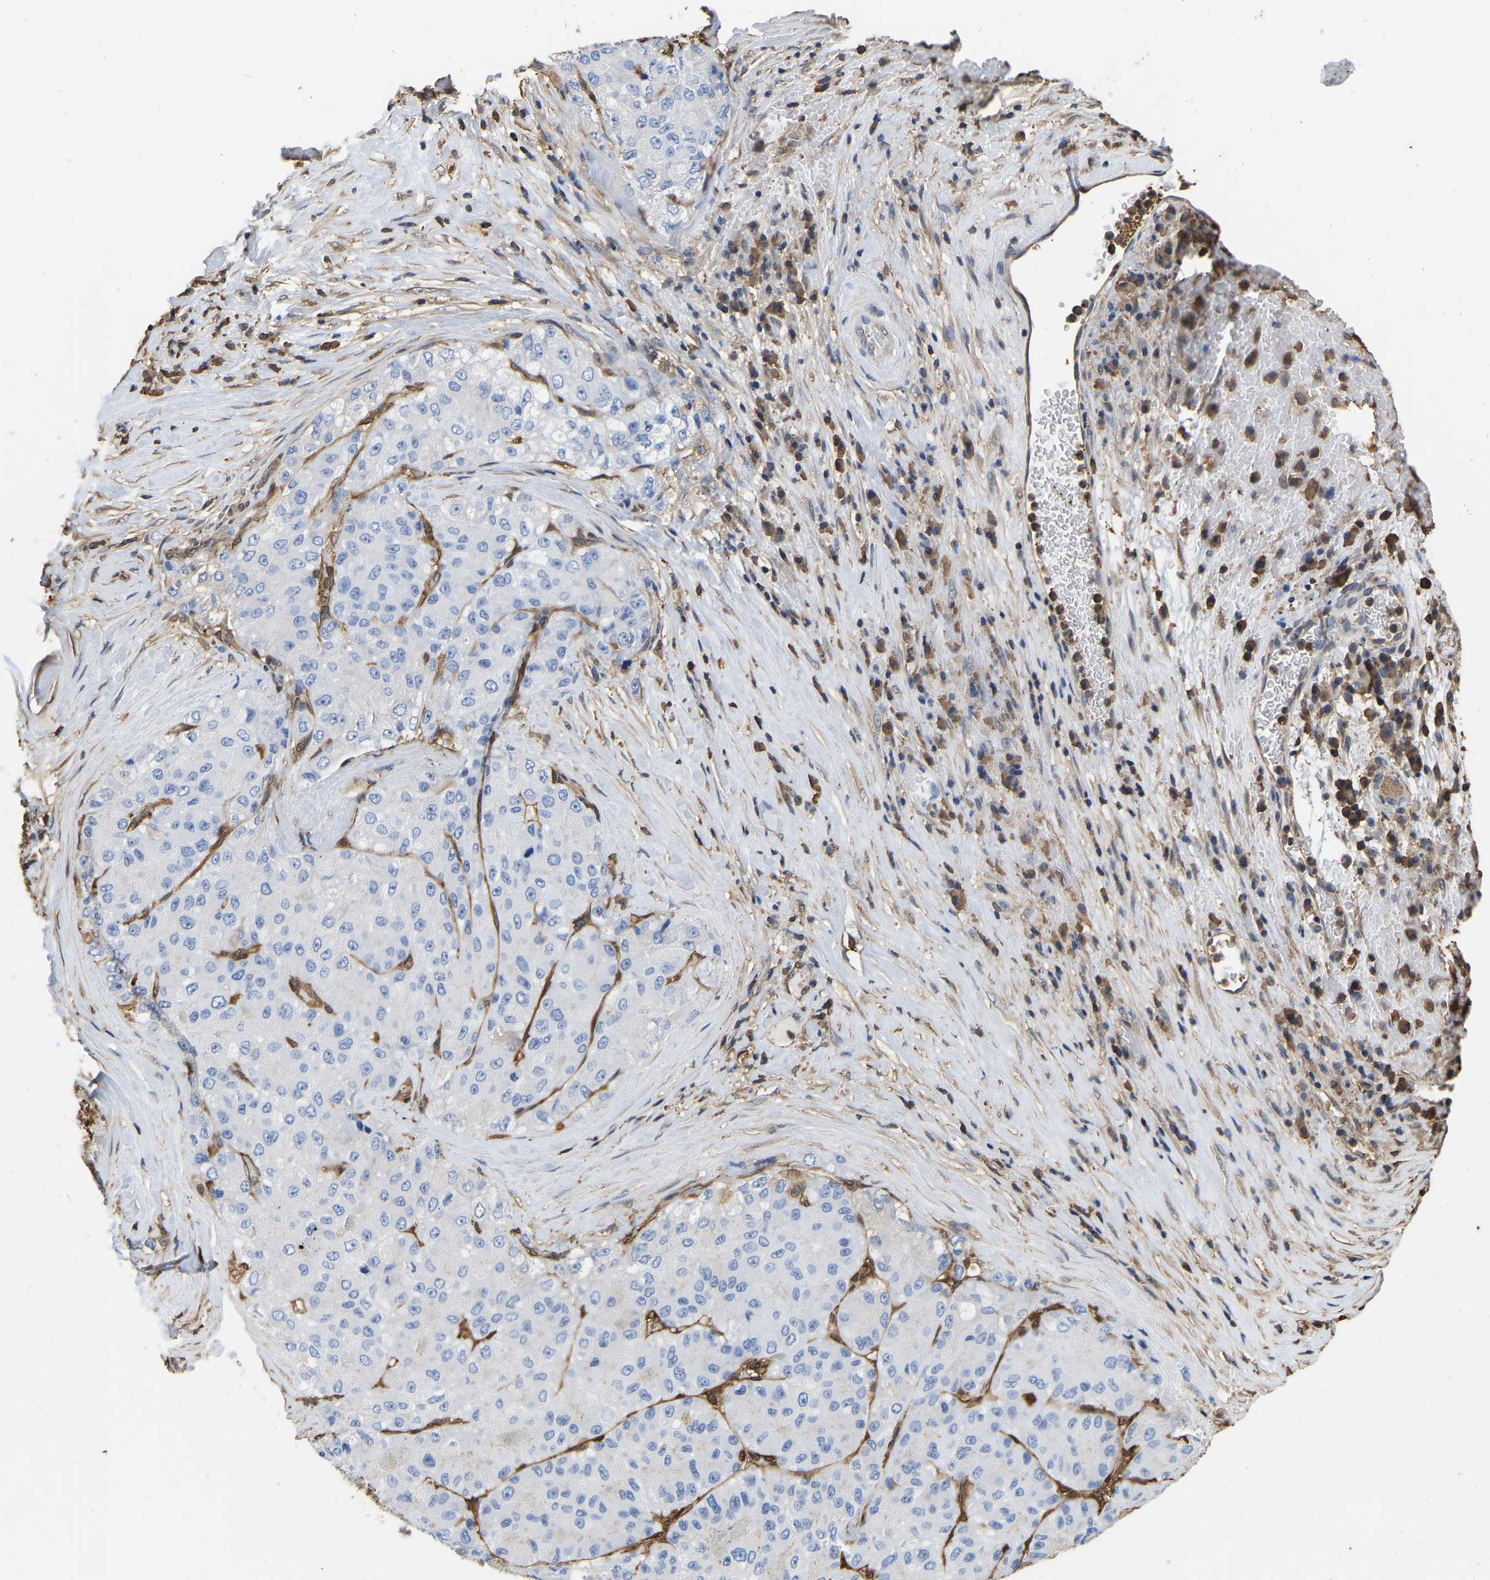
{"staining": {"intensity": "negative", "quantity": "none", "location": "none"}, "tissue": "liver cancer", "cell_type": "Tumor cells", "image_type": "cancer", "snomed": [{"axis": "morphology", "description": "Carcinoma, Hepatocellular, NOS"}, {"axis": "topography", "description": "Liver"}], "caption": "IHC micrograph of neoplastic tissue: liver cancer stained with DAB (3,3'-diaminobenzidine) reveals no significant protein expression in tumor cells. Nuclei are stained in blue.", "gene": "LDHB", "patient": {"sex": "male", "age": 80}}